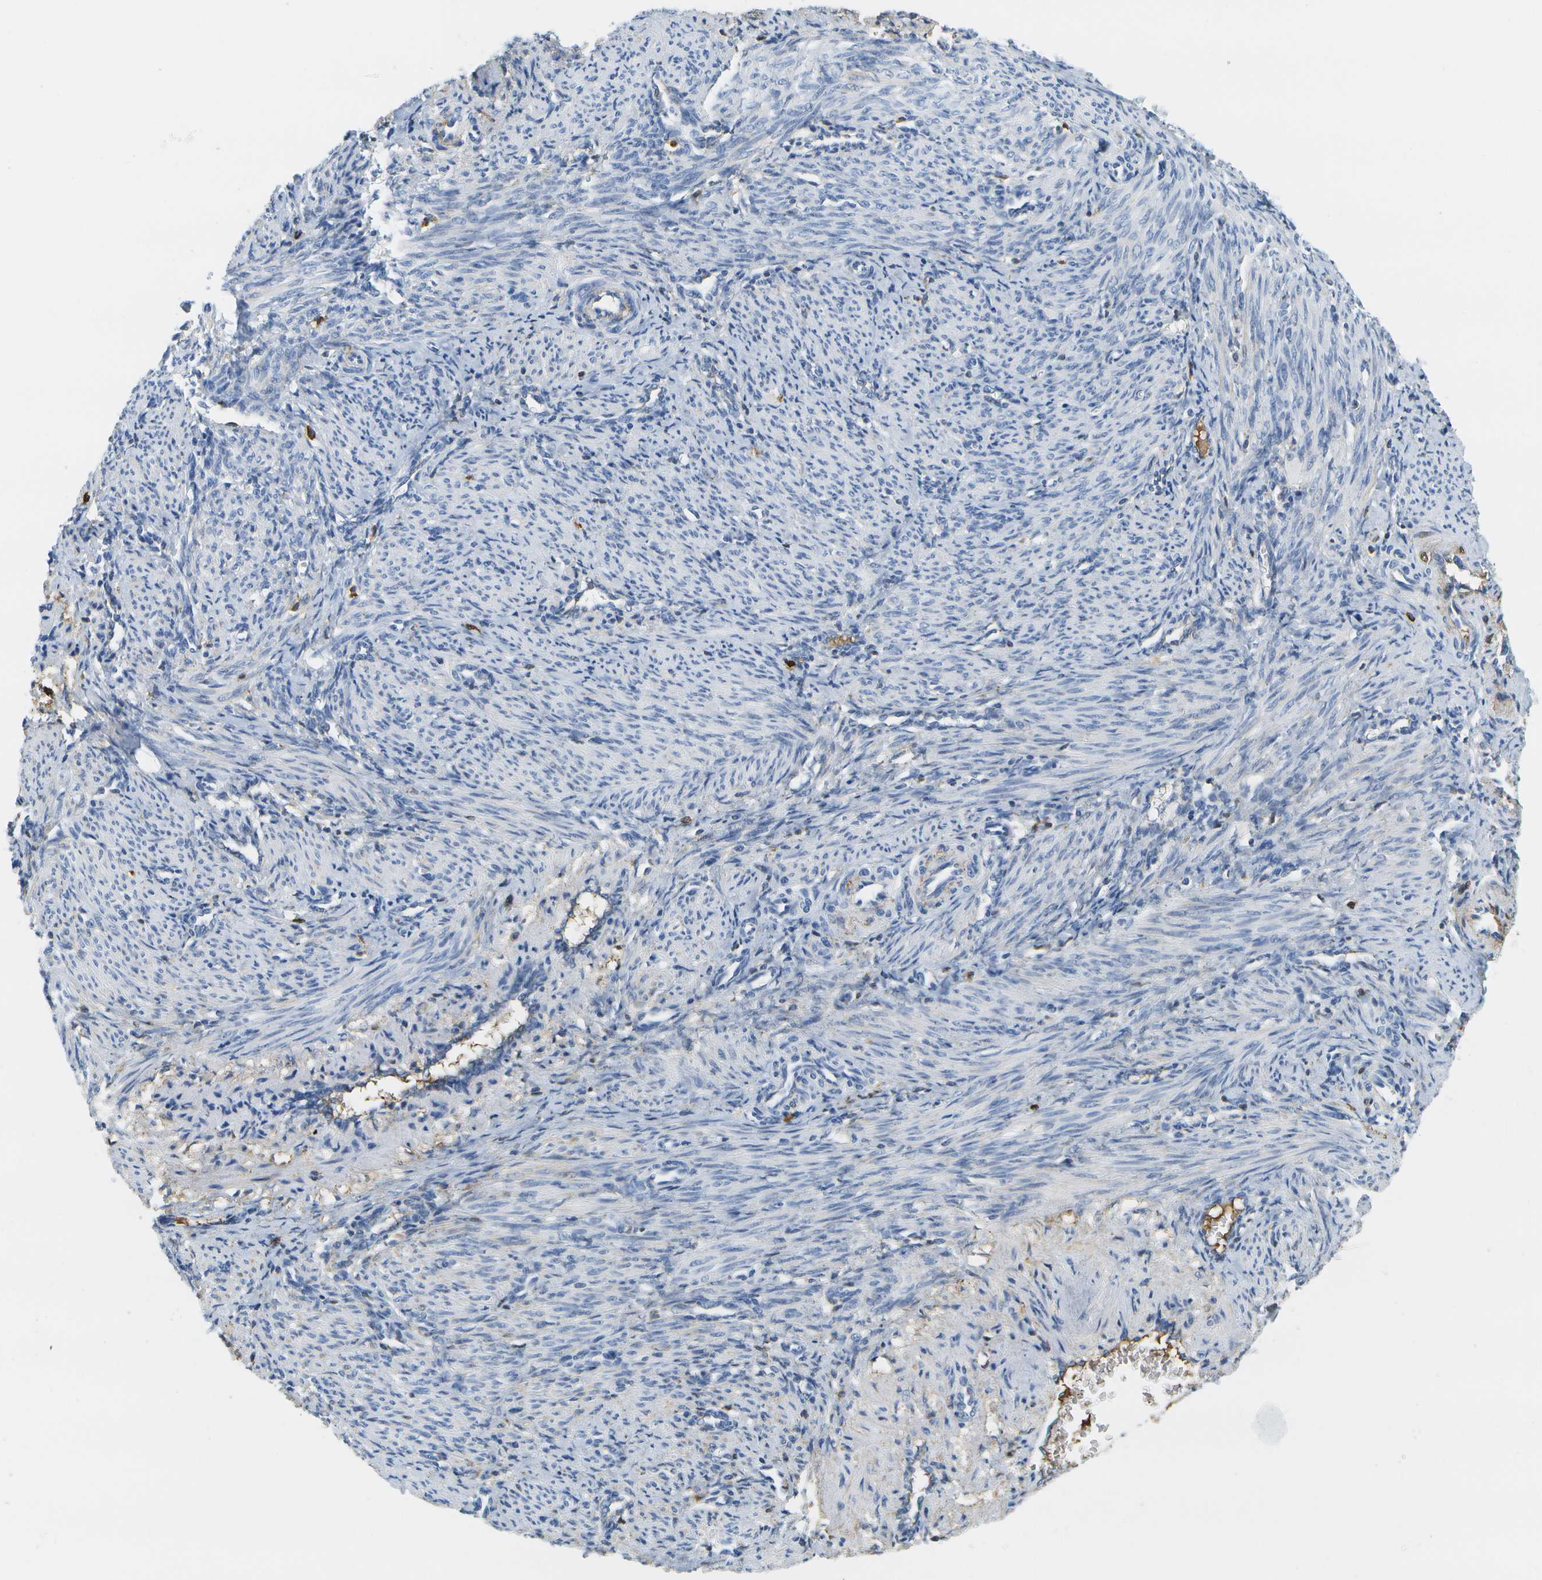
{"staining": {"intensity": "negative", "quantity": "none", "location": "none"}, "tissue": "smooth muscle", "cell_type": "Smooth muscle cells", "image_type": "normal", "snomed": [{"axis": "morphology", "description": "Normal tissue, NOS"}, {"axis": "topography", "description": "Endometrium"}], "caption": "The image displays no significant positivity in smooth muscle cells of smooth muscle. Nuclei are stained in blue.", "gene": "SERPINA1", "patient": {"sex": "female", "age": 33}}